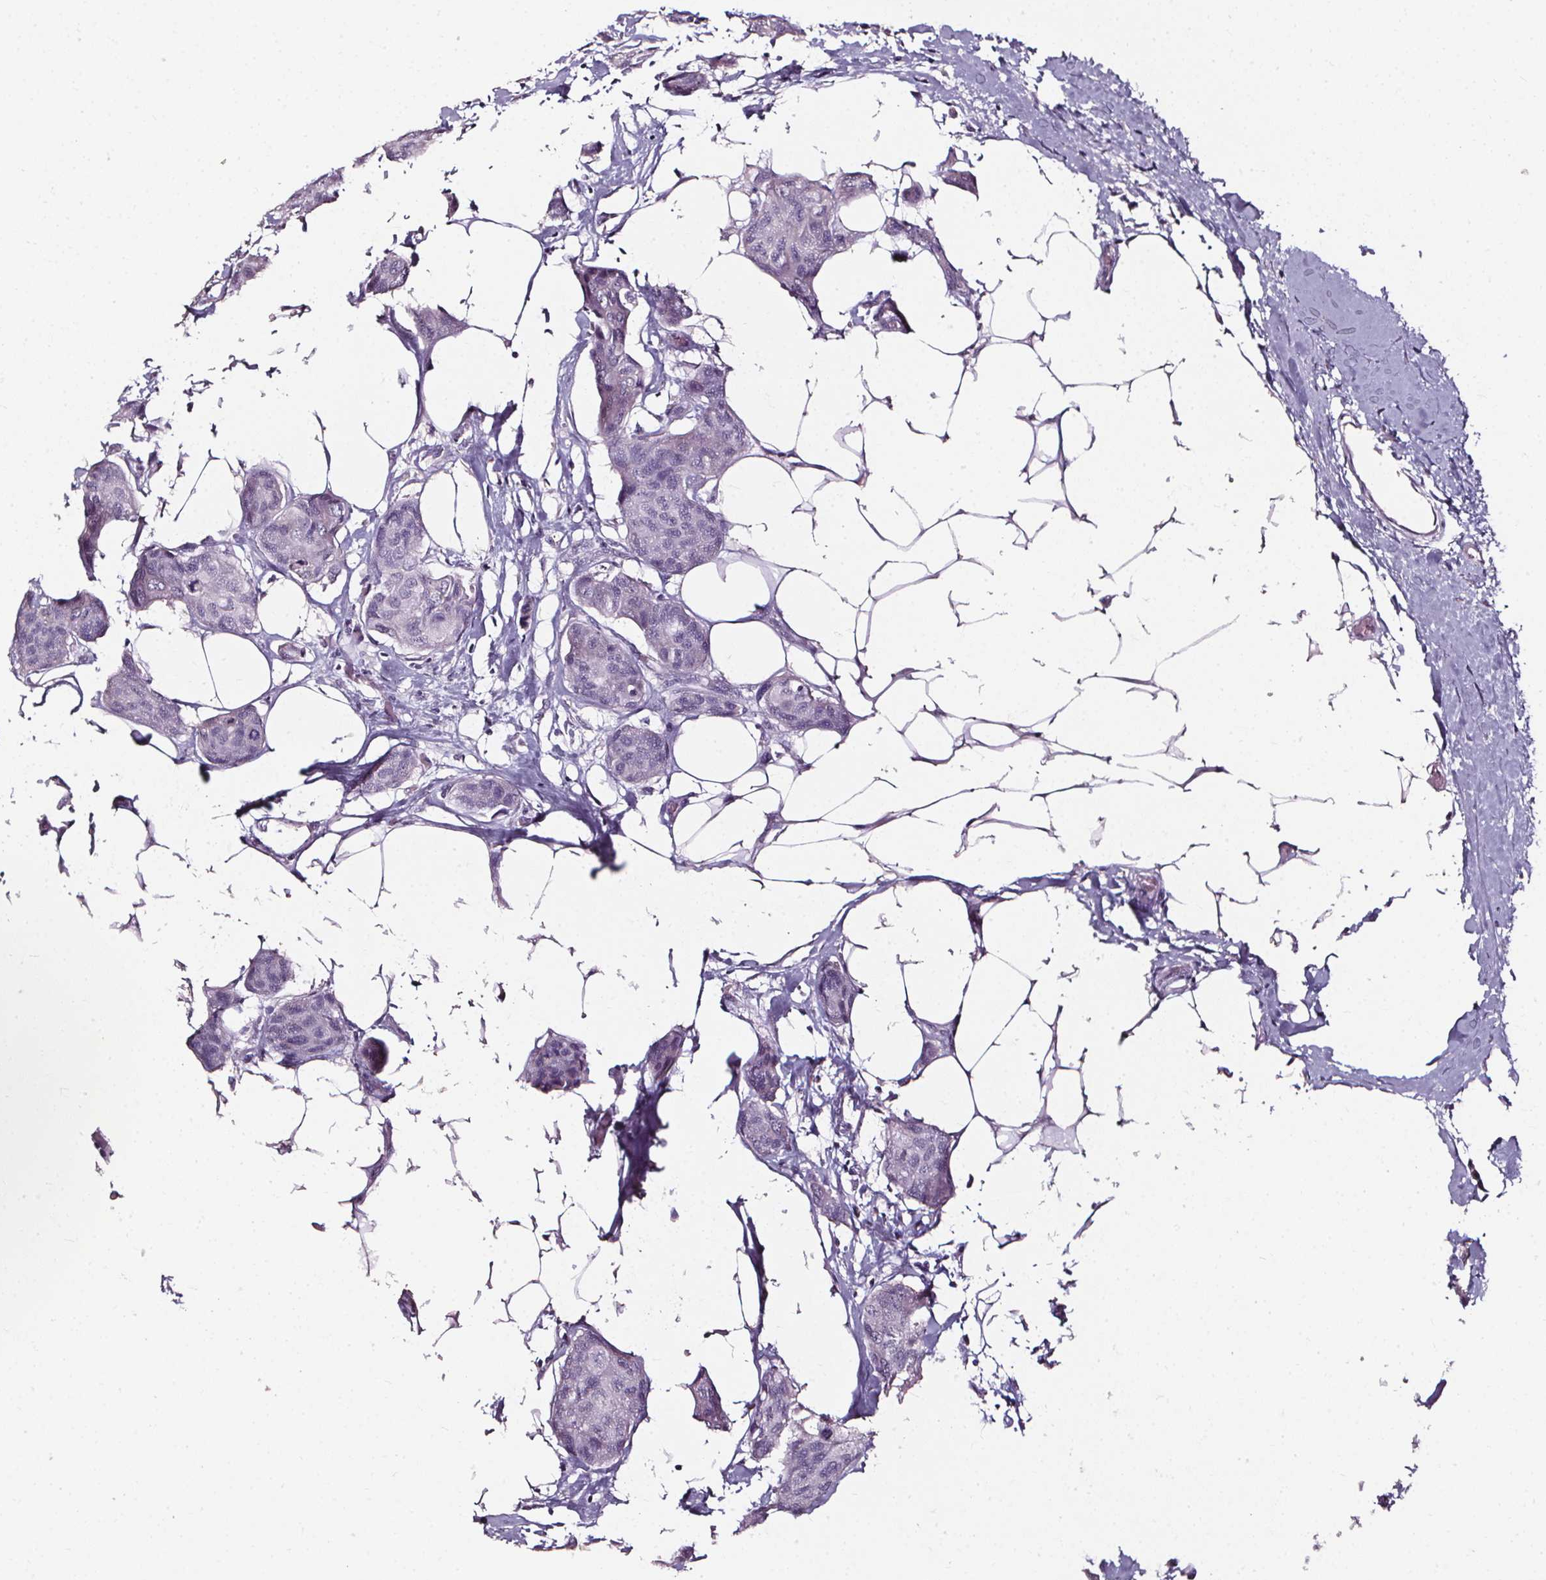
{"staining": {"intensity": "negative", "quantity": "none", "location": "none"}, "tissue": "breast cancer", "cell_type": "Tumor cells", "image_type": "cancer", "snomed": [{"axis": "morphology", "description": "Duct carcinoma"}, {"axis": "topography", "description": "Breast"}], "caption": "A high-resolution photomicrograph shows immunohistochemistry (IHC) staining of breast cancer, which reveals no significant staining in tumor cells.", "gene": "DEFA5", "patient": {"sex": "female", "age": 80}}